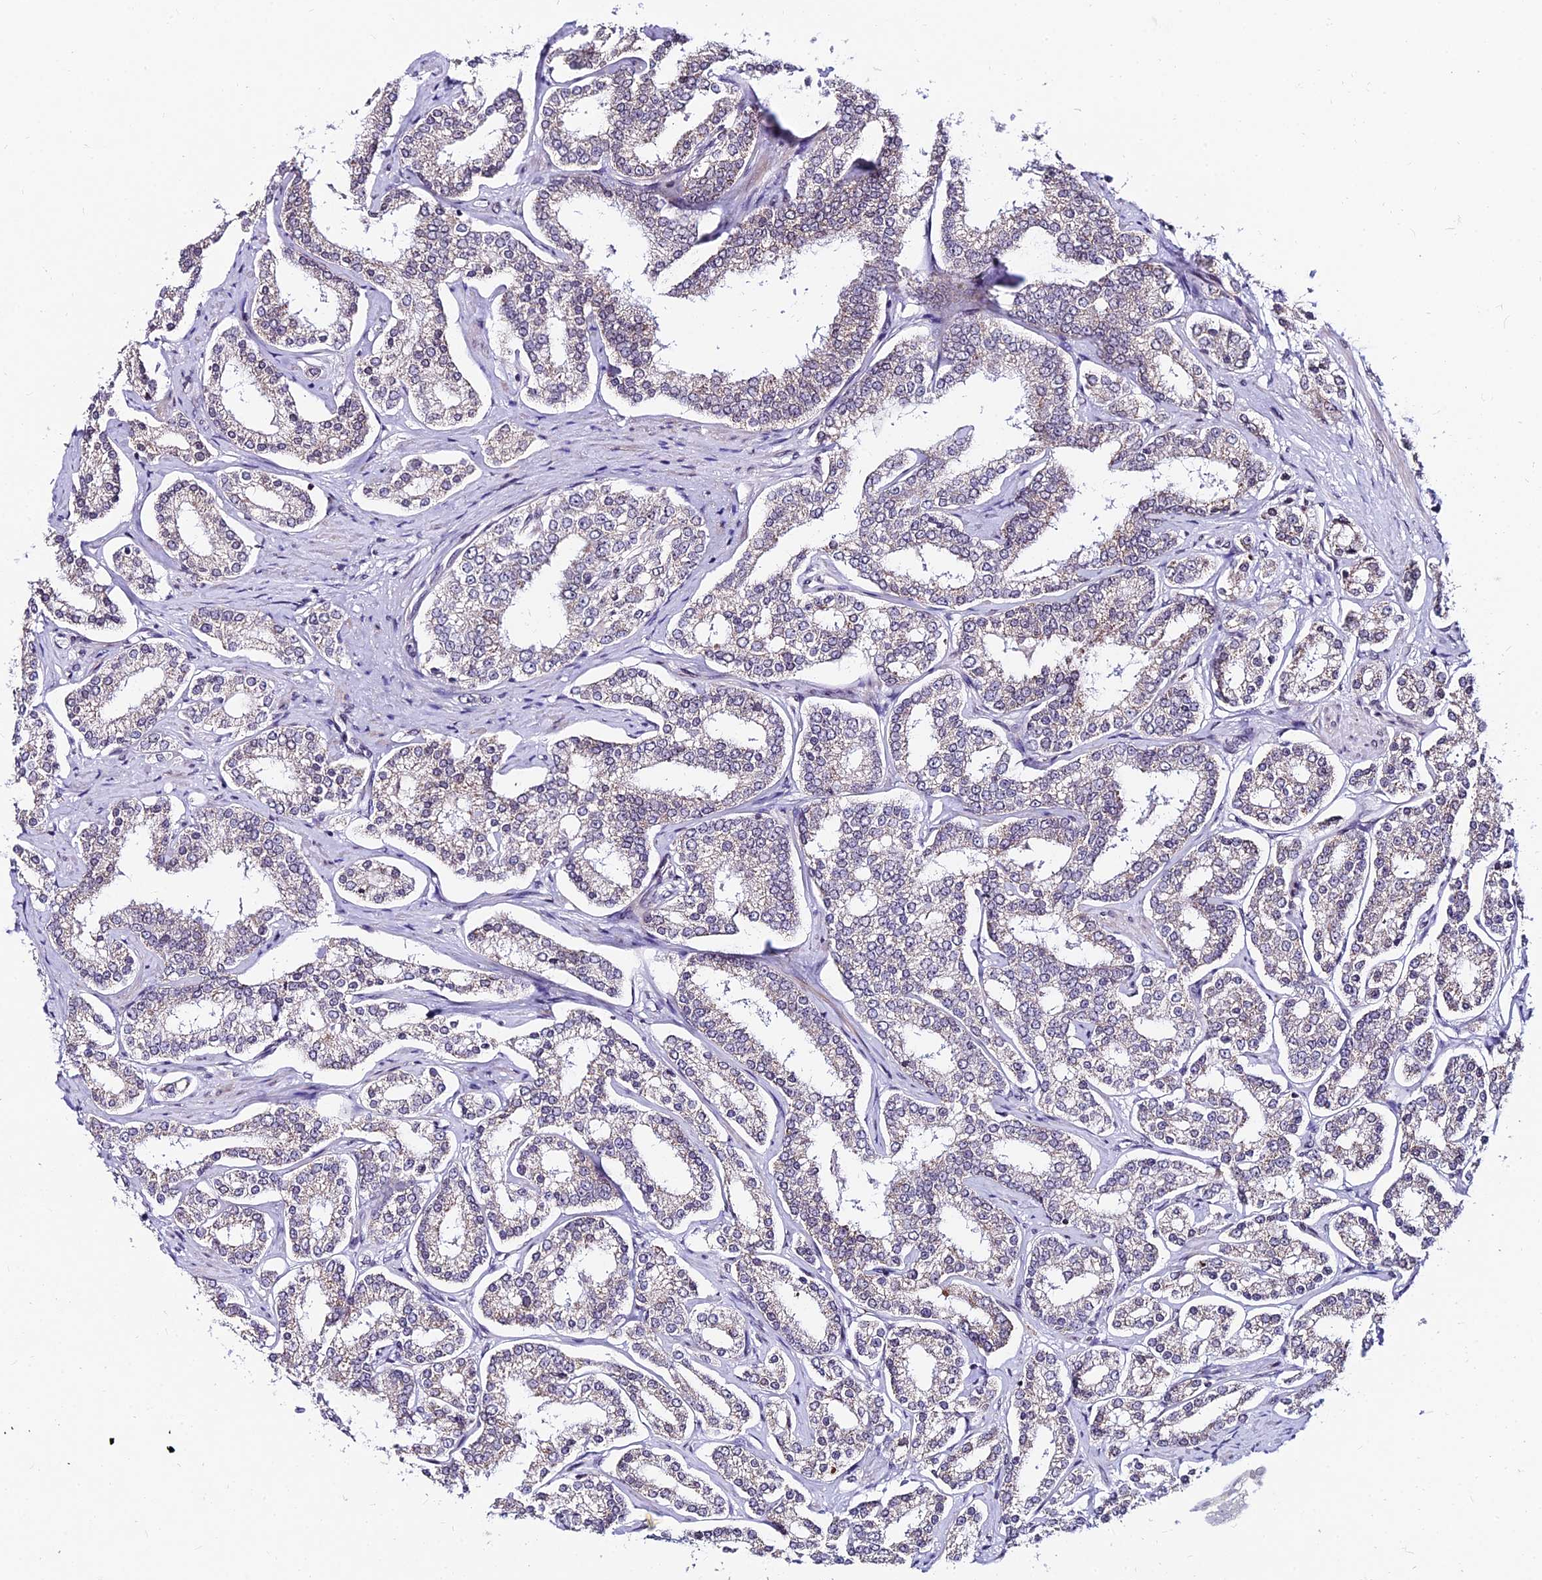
{"staining": {"intensity": "negative", "quantity": "none", "location": "none"}, "tissue": "prostate cancer", "cell_type": "Tumor cells", "image_type": "cancer", "snomed": [{"axis": "morphology", "description": "Normal tissue, NOS"}, {"axis": "morphology", "description": "Adenocarcinoma, High grade"}, {"axis": "topography", "description": "Prostate"}], "caption": "This is a photomicrograph of immunohistochemistry (IHC) staining of prostate cancer (adenocarcinoma (high-grade)), which shows no positivity in tumor cells.", "gene": "CDNF", "patient": {"sex": "male", "age": 83}}